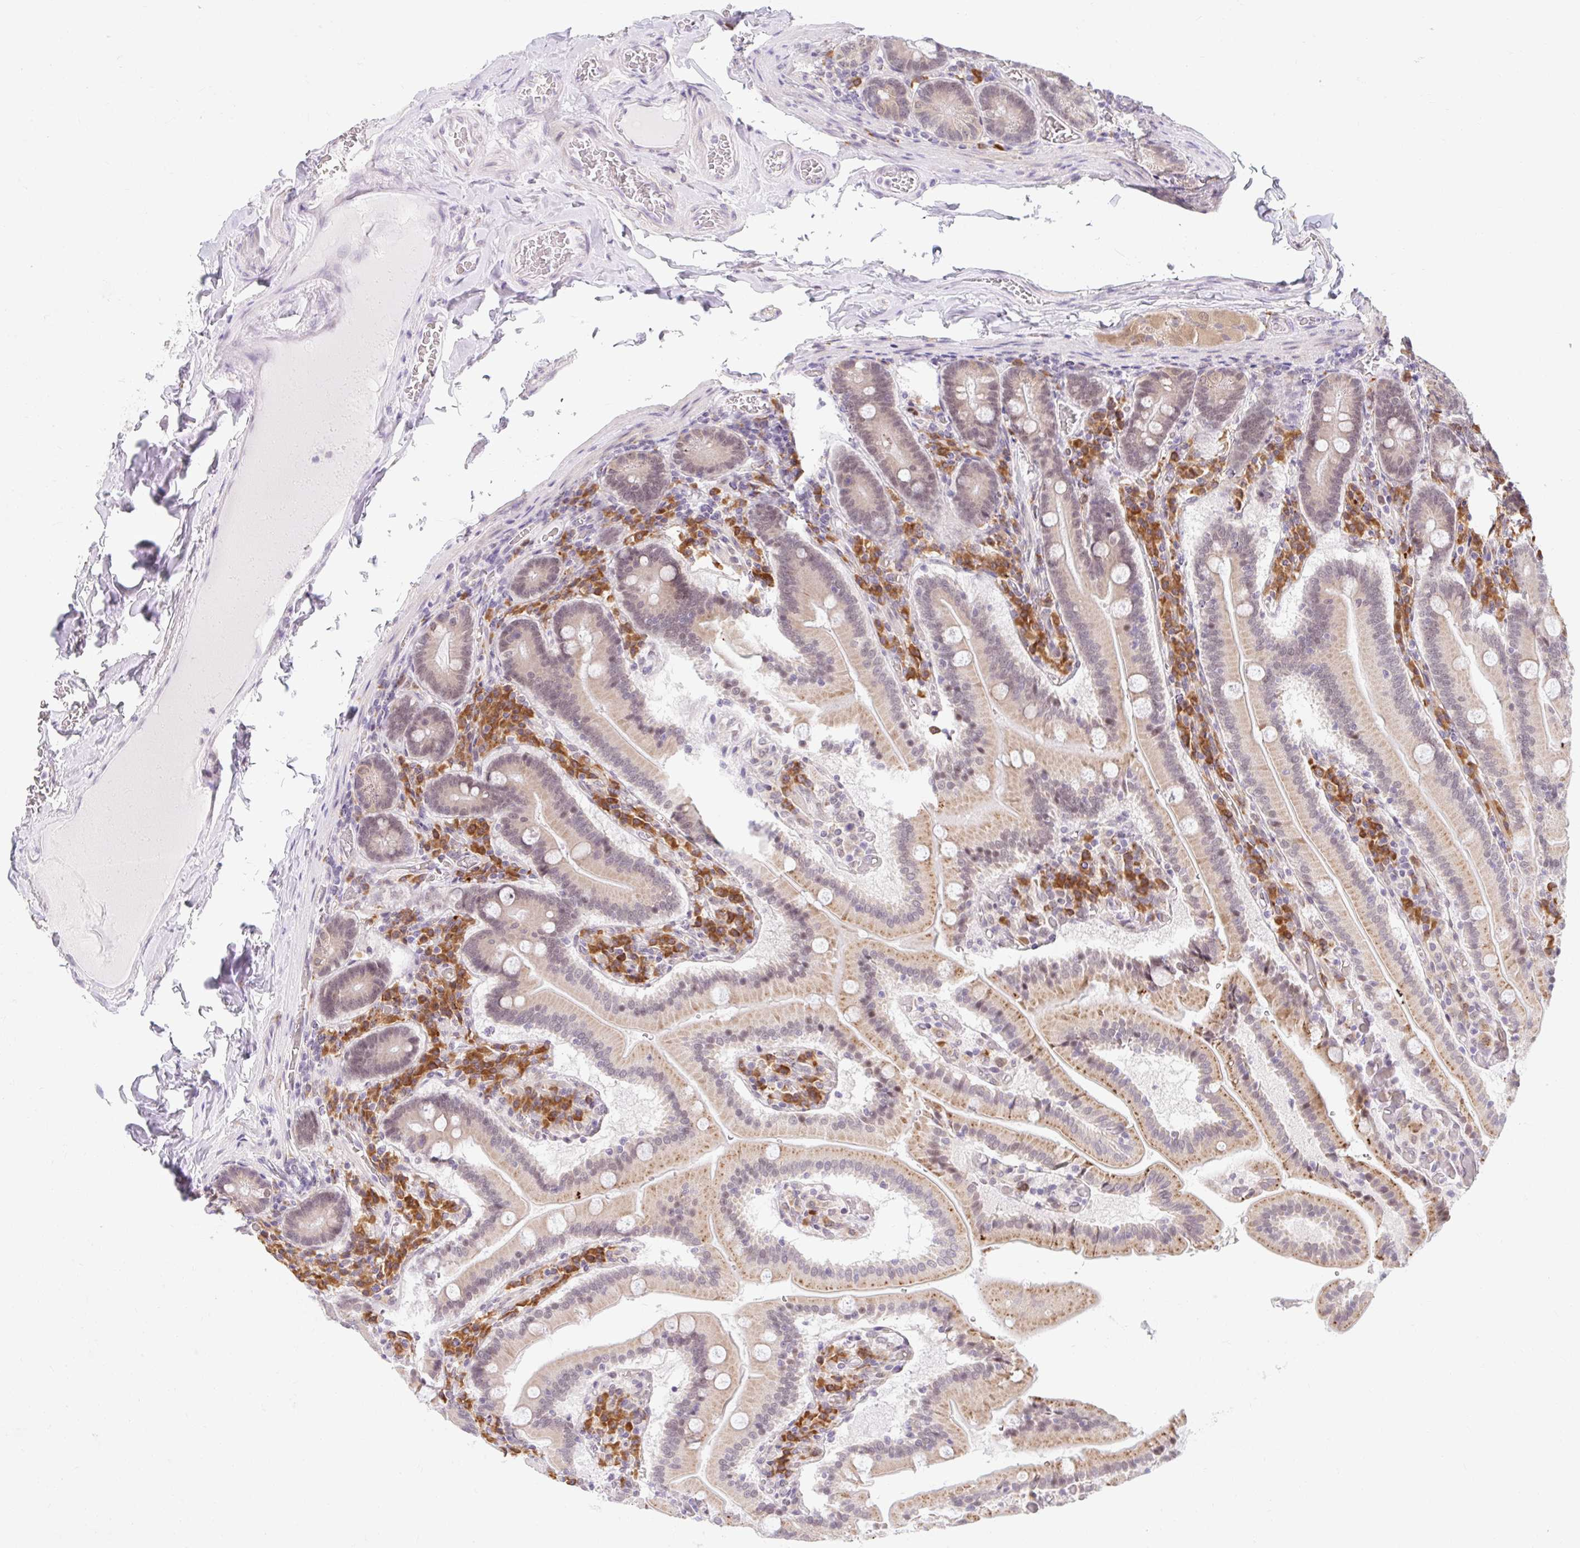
{"staining": {"intensity": "moderate", "quantity": "25%-75%", "location": "cytoplasmic/membranous"}, "tissue": "duodenum", "cell_type": "Glandular cells", "image_type": "normal", "snomed": [{"axis": "morphology", "description": "Normal tissue, NOS"}, {"axis": "topography", "description": "Duodenum"}], "caption": "High-magnification brightfield microscopy of benign duodenum stained with DAB (brown) and counterstained with hematoxylin (blue). glandular cells exhibit moderate cytoplasmic/membranous positivity is present in approximately25%-75% of cells. (DAB (3,3'-diaminobenzidine) IHC, brown staining for protein, blue staining for nuclei).", "gene": "SRSF10", "patient": {"sex": "female", "age": 62}}